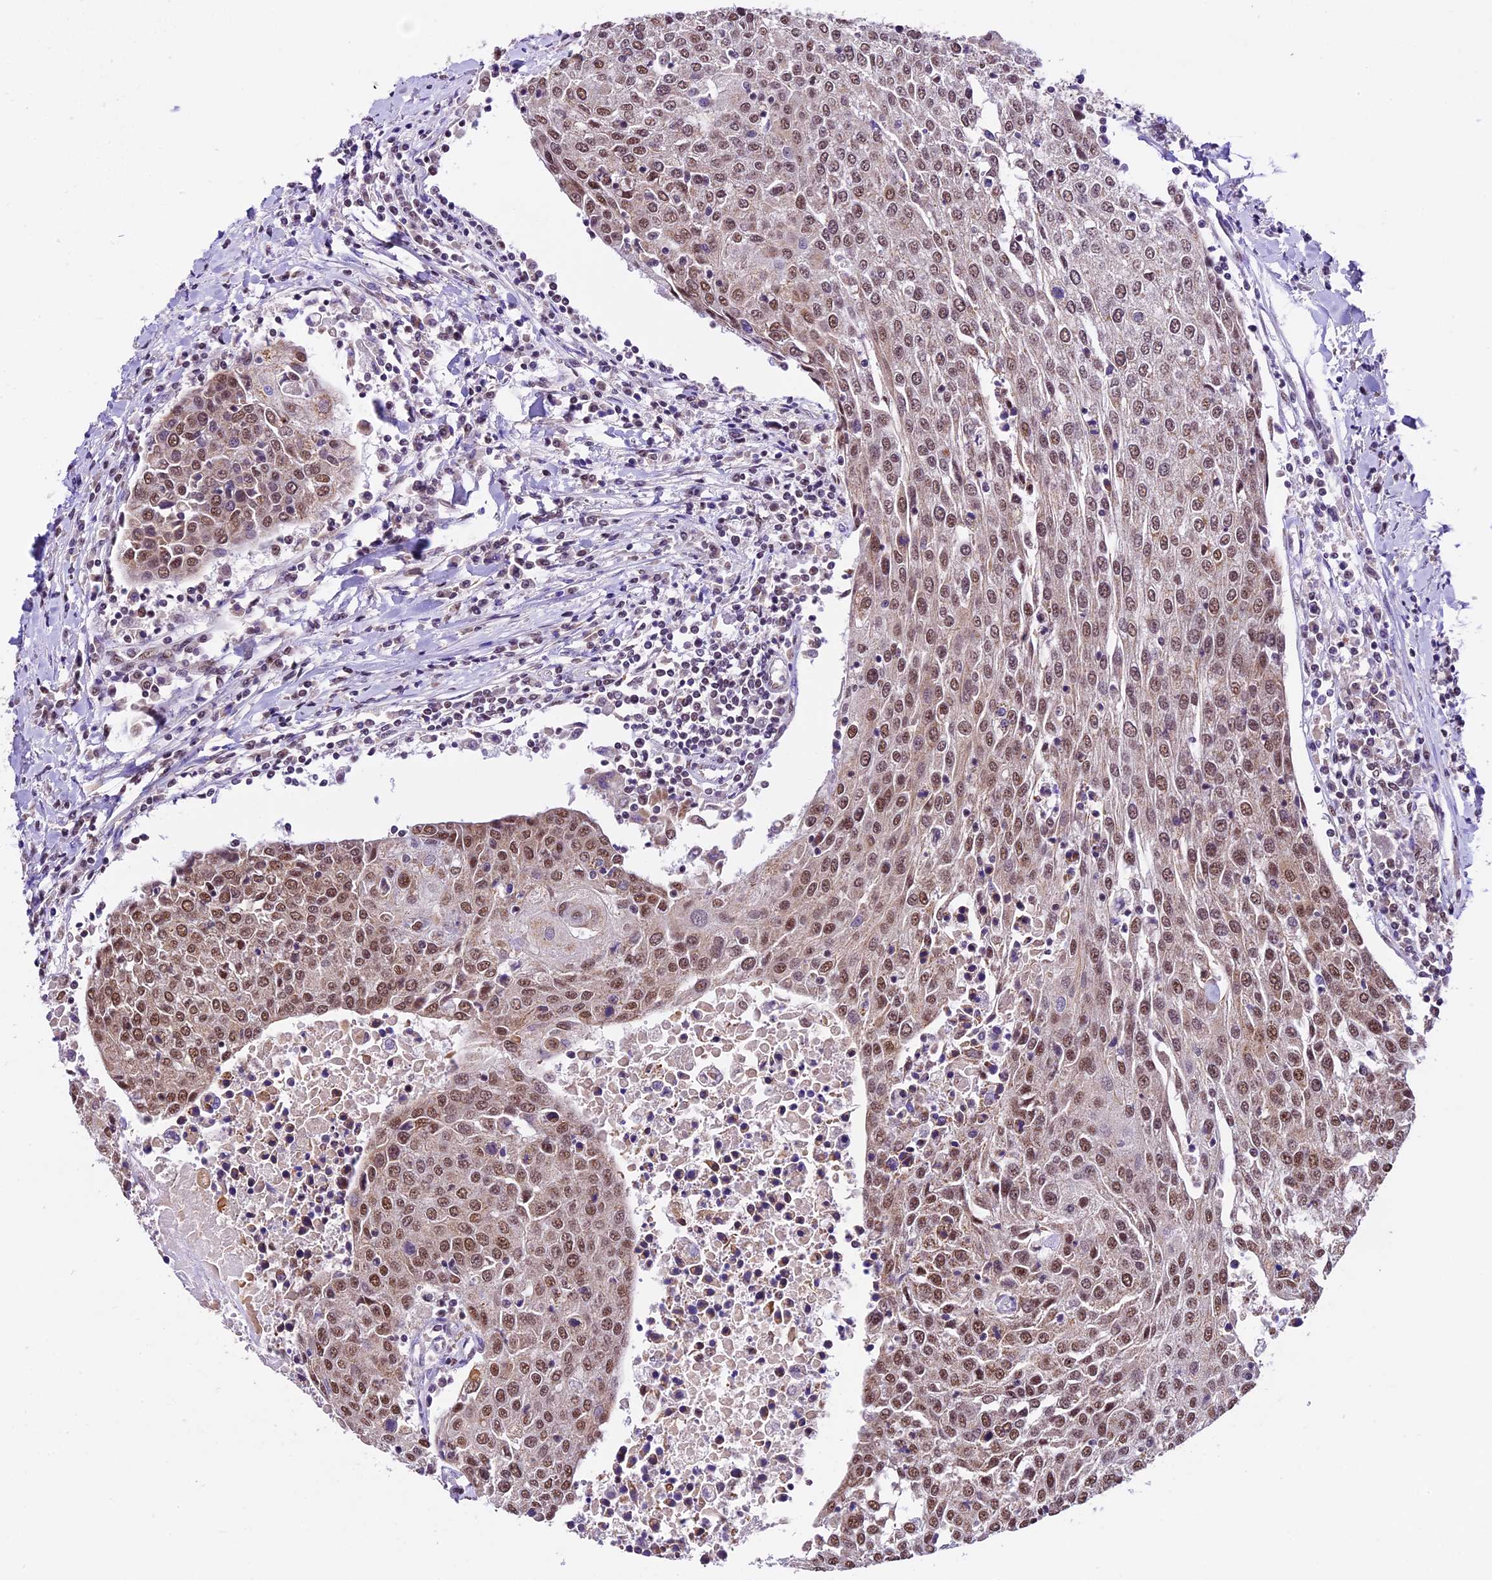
{"staining": {"intensity": "moderate", "quantity": ">75%", "location": "nuclear"}, "tissue": "urothelial cancer", "cell_type": "Tumor cells", "image_type": "cancer", "snomed": [{"axis": "morphology", "description": "Urothelial carcinoma, High grade"}, {"axis": "topography", "description": "Urinary bladder"}], "caption": "Immunohistochemistry (IHC) photomicrograph of human urothelial cancer stained for a protein (brown), which reveals medium levels of moderate nuclear positivity in about >75% of tumor cells.", "gene": "CARS2", "patient": {"sex": "female", "age": 85}}